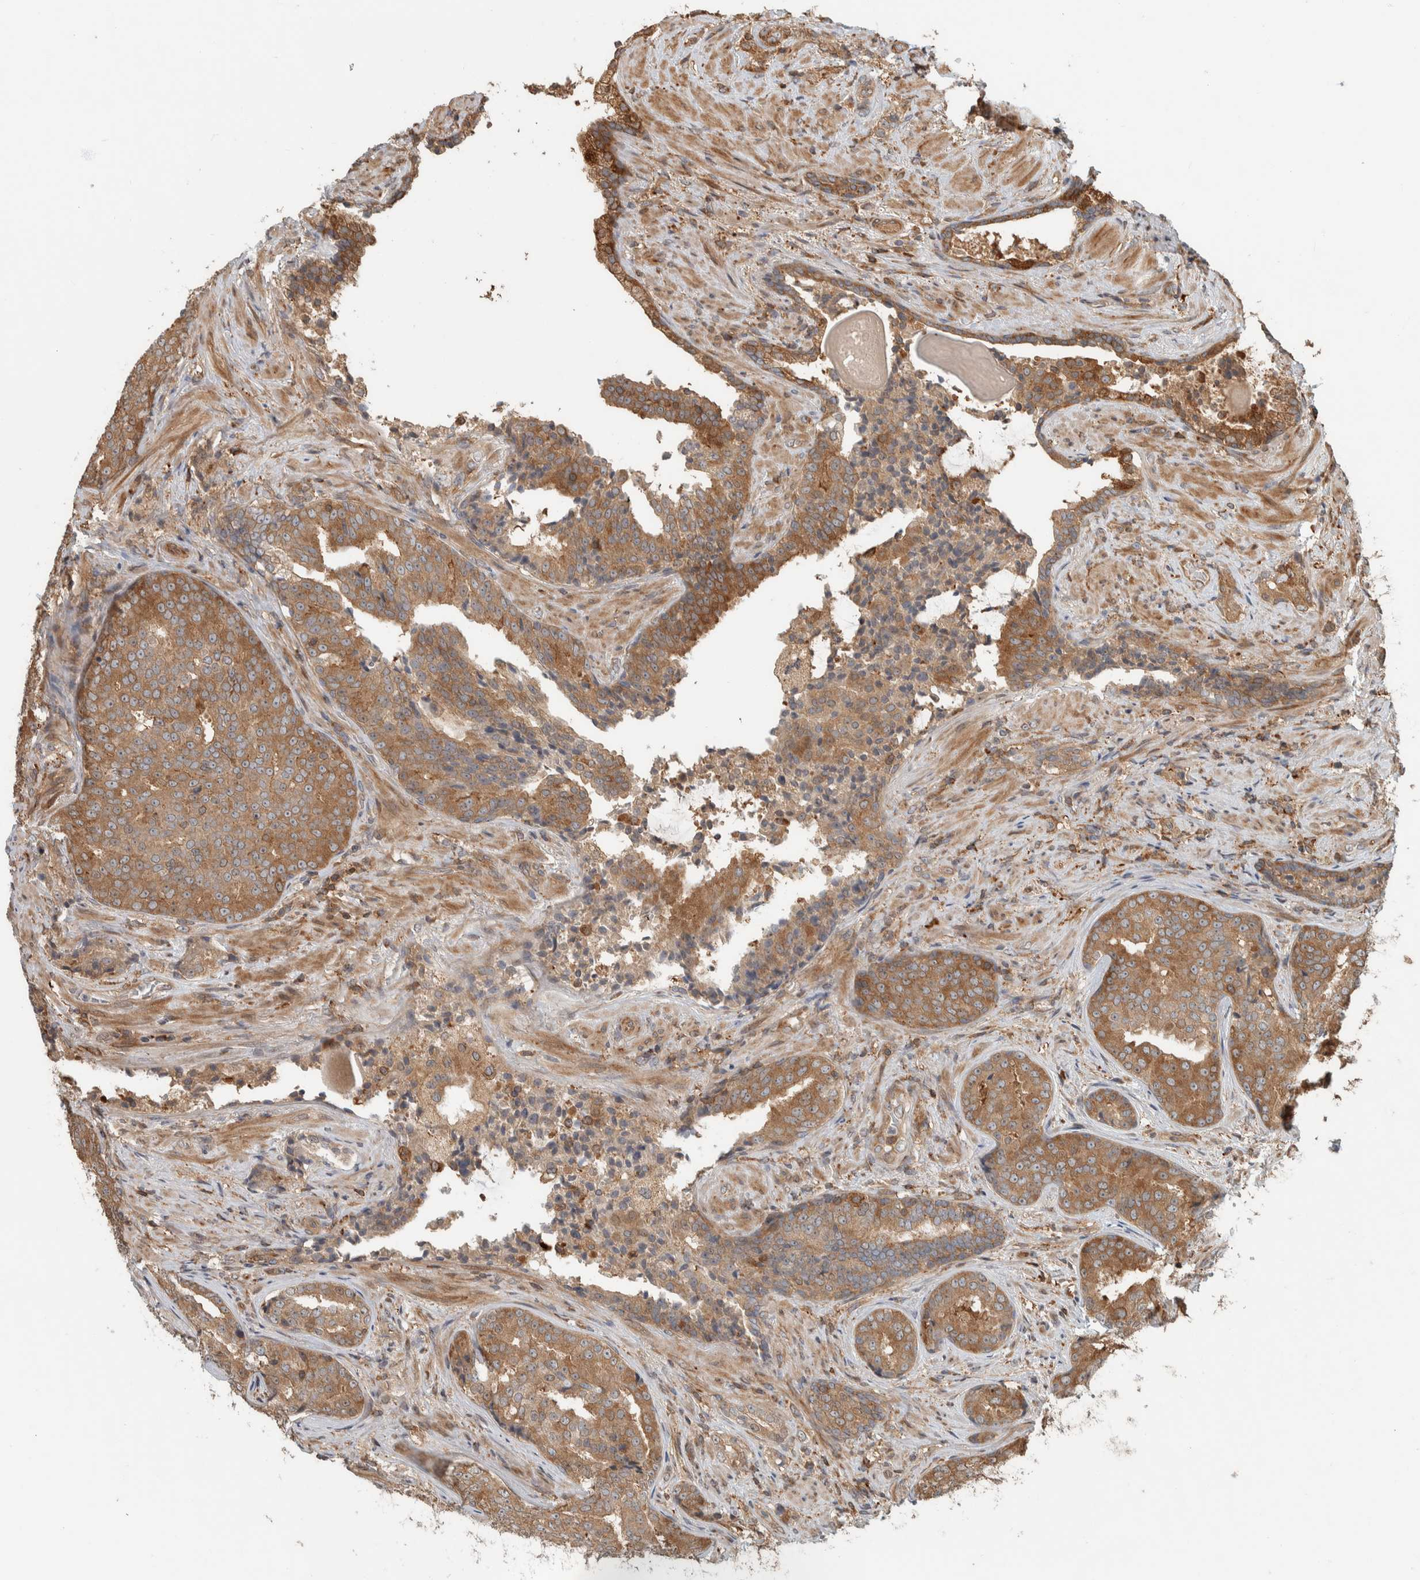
{"staining": {"intensity": "moderate", "quantity": ">75%", "location": "cytoplasmic/membranous"}, "tissue": "prostate cancer", "cell_type": "Tumor cells", "image_type": "cancer", "snomed": [{"axis": "morphology", "description": "Adenocarcinoma, High grade"}, {"axis": "topography", "description": "Prostate"}], "caption": "Protein expression analysis of human prostate high-grade adenocarcinoma reveals moderate cytoplasmic/membranous expression in about >75% of tumor cells.", "gene": "CNTROB", "patient": {"sex": "male", "age": 71}}